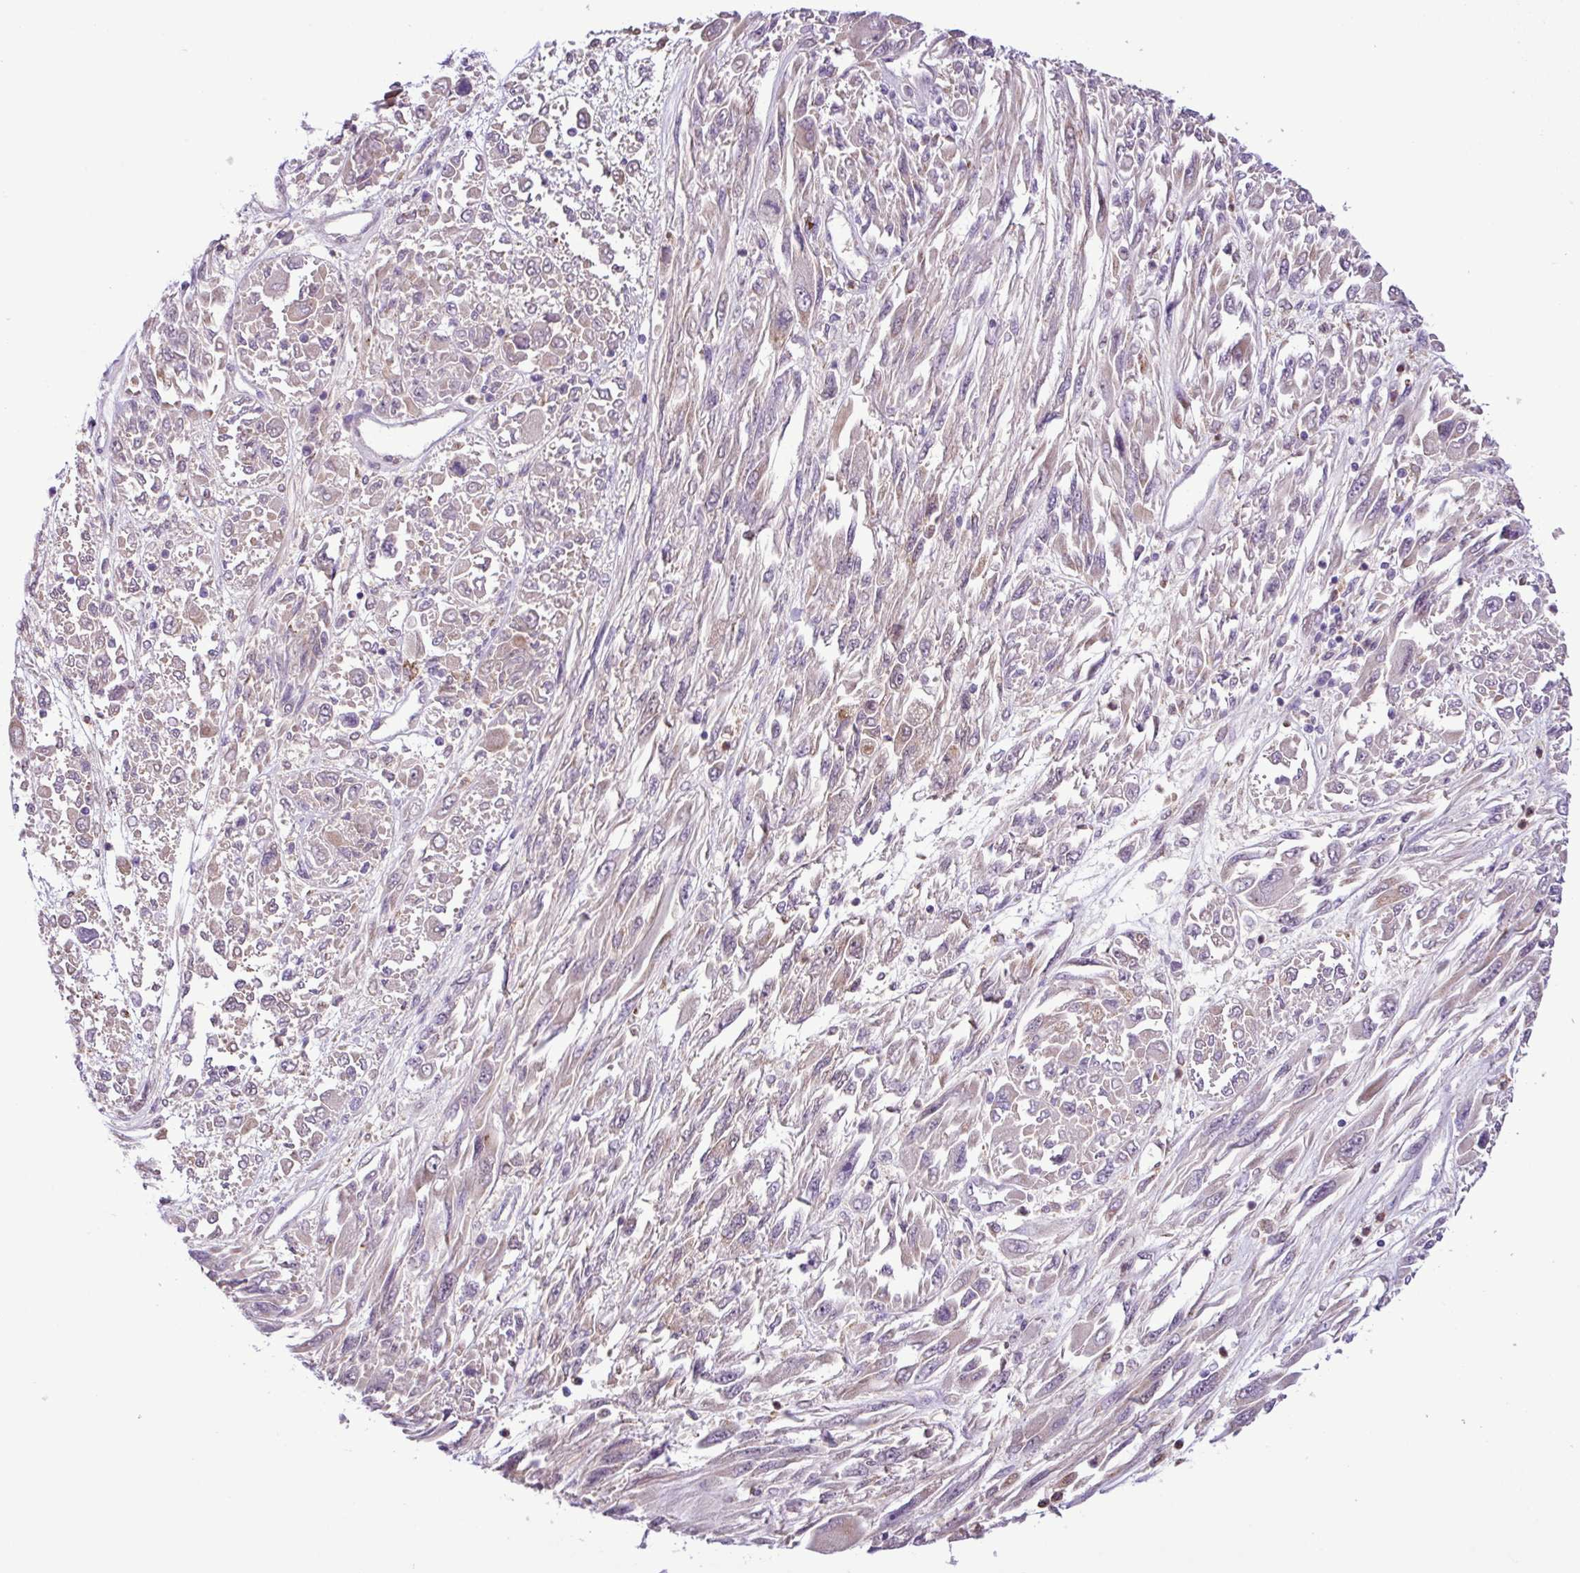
{"staining": {"intensity": "weak", "quantity": "25%-75%", "location": "cytoplasmic/membranous"}, "tissue": "melanoma", "cell_type": "Tumor cells", "image_type": "cancer", "snomed": [{"axis": "morphology", "description": "Malignant melanoma, NOS"}, {"axis": "topography", "description": "Skin"}], "caption": "A histopathology image of malignant melanoma stained for a protein displays weak cytoplasmic/membranous brown staining in tumor cells.", "gene": "TONSL", "patient": {"sex": "female", "age": 91}}